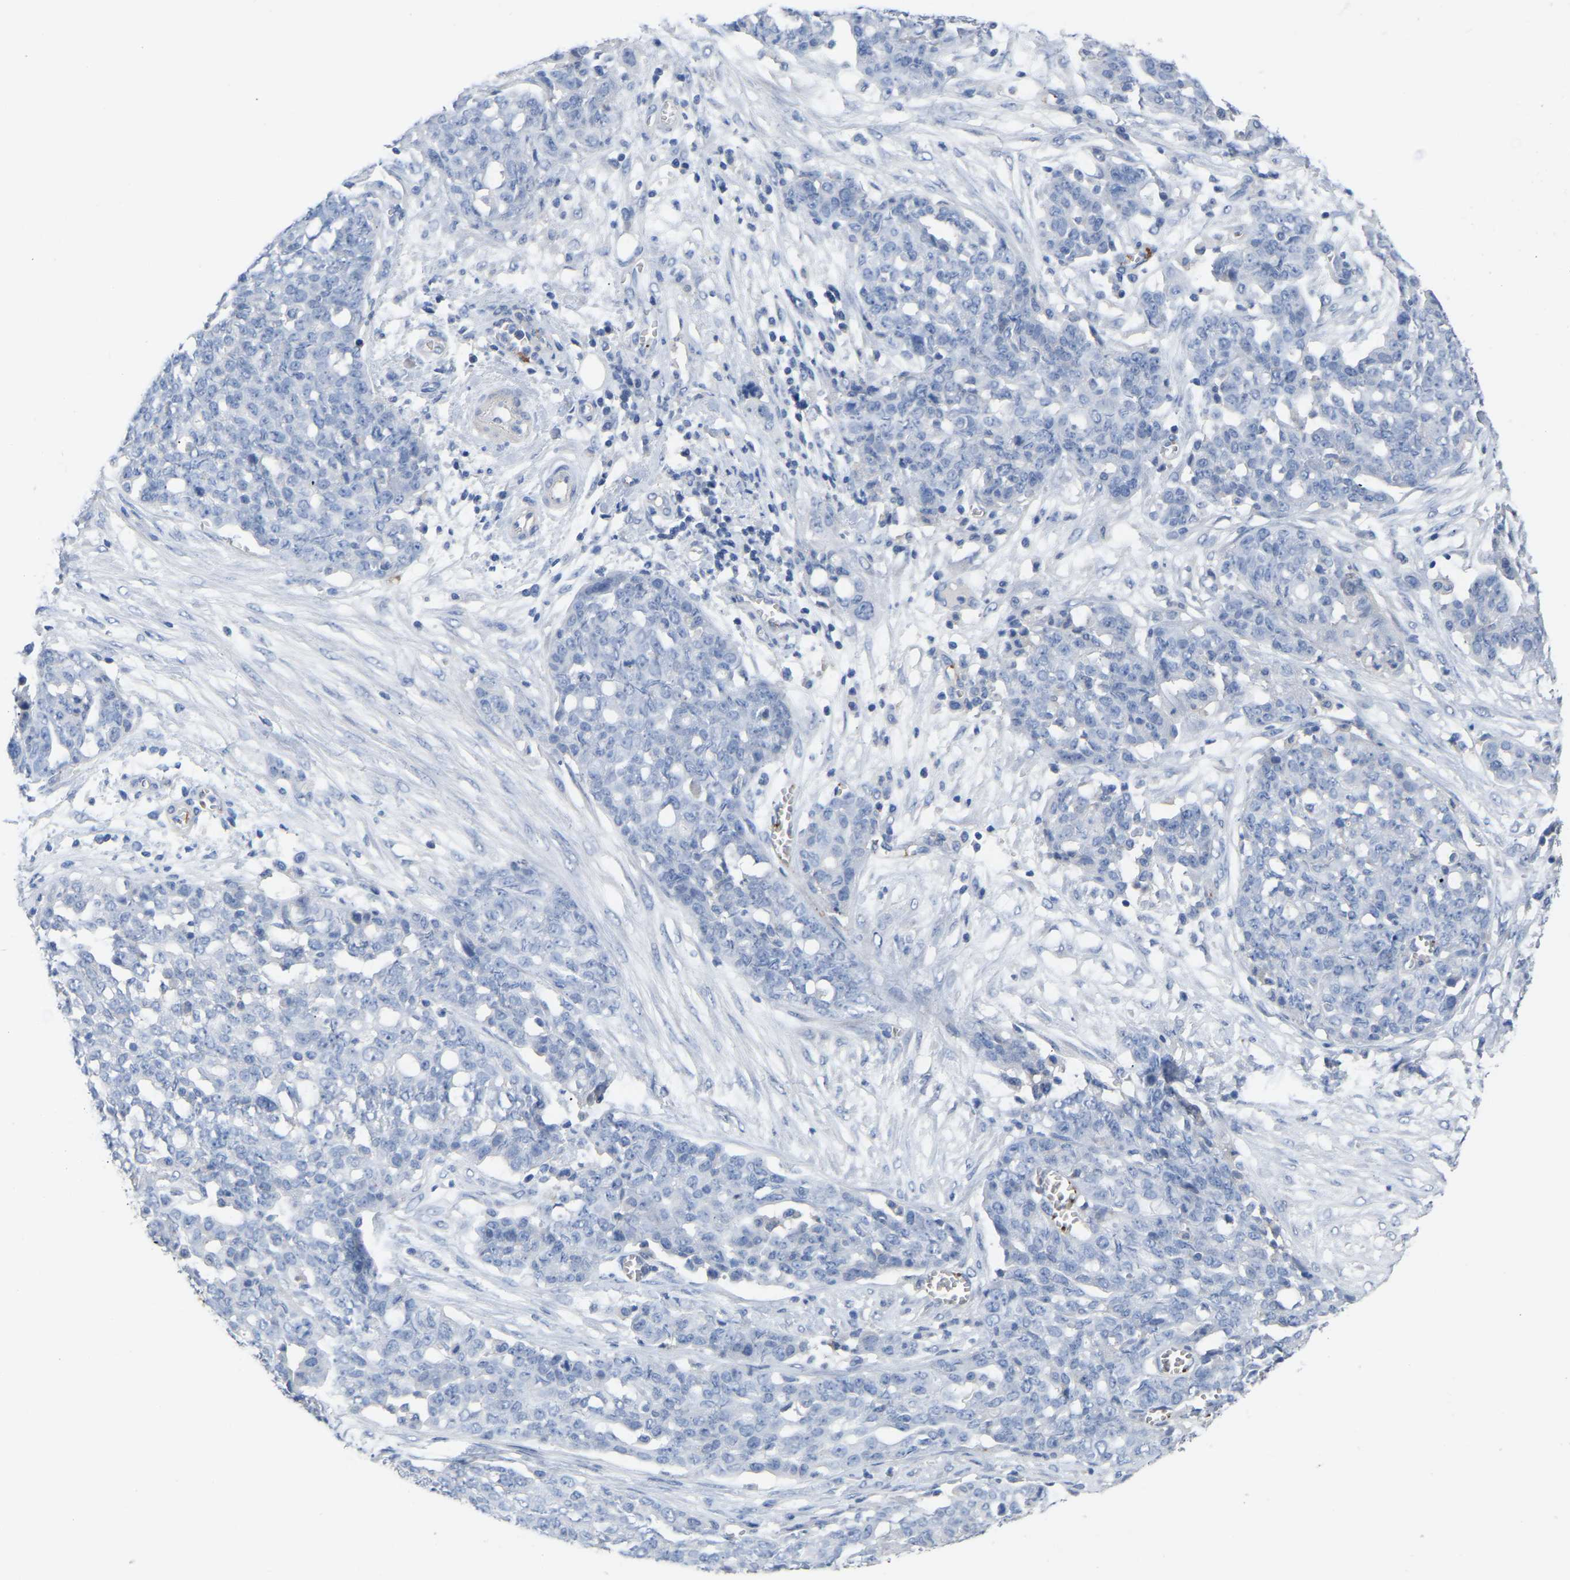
{"staining": {"intensity": "negative", "quantity": "none", "location": "none"}, "tissue": "ovarian cancer", "cell_type": "Tumor cells", "image_type": "cancer", "snomed": [{"axis": "morphology", "description": "Cystadenocarcinoma, serous, NOS"}, {"axis": "topography", "description": "Soft tissue"}, {"axis": "topography", "description": "Ovary"}], "caption": "Tumor cells show no significant positivity in ovarian cancer (serous cystadenocarcinoma). (Stains: DAB immunohistochemistry with hematoxylin counter stain, Microscopy: brightfield microscopy at high magnification).", "gene": "ZNF449", "patient": {"sex": "female", "age": 57}}